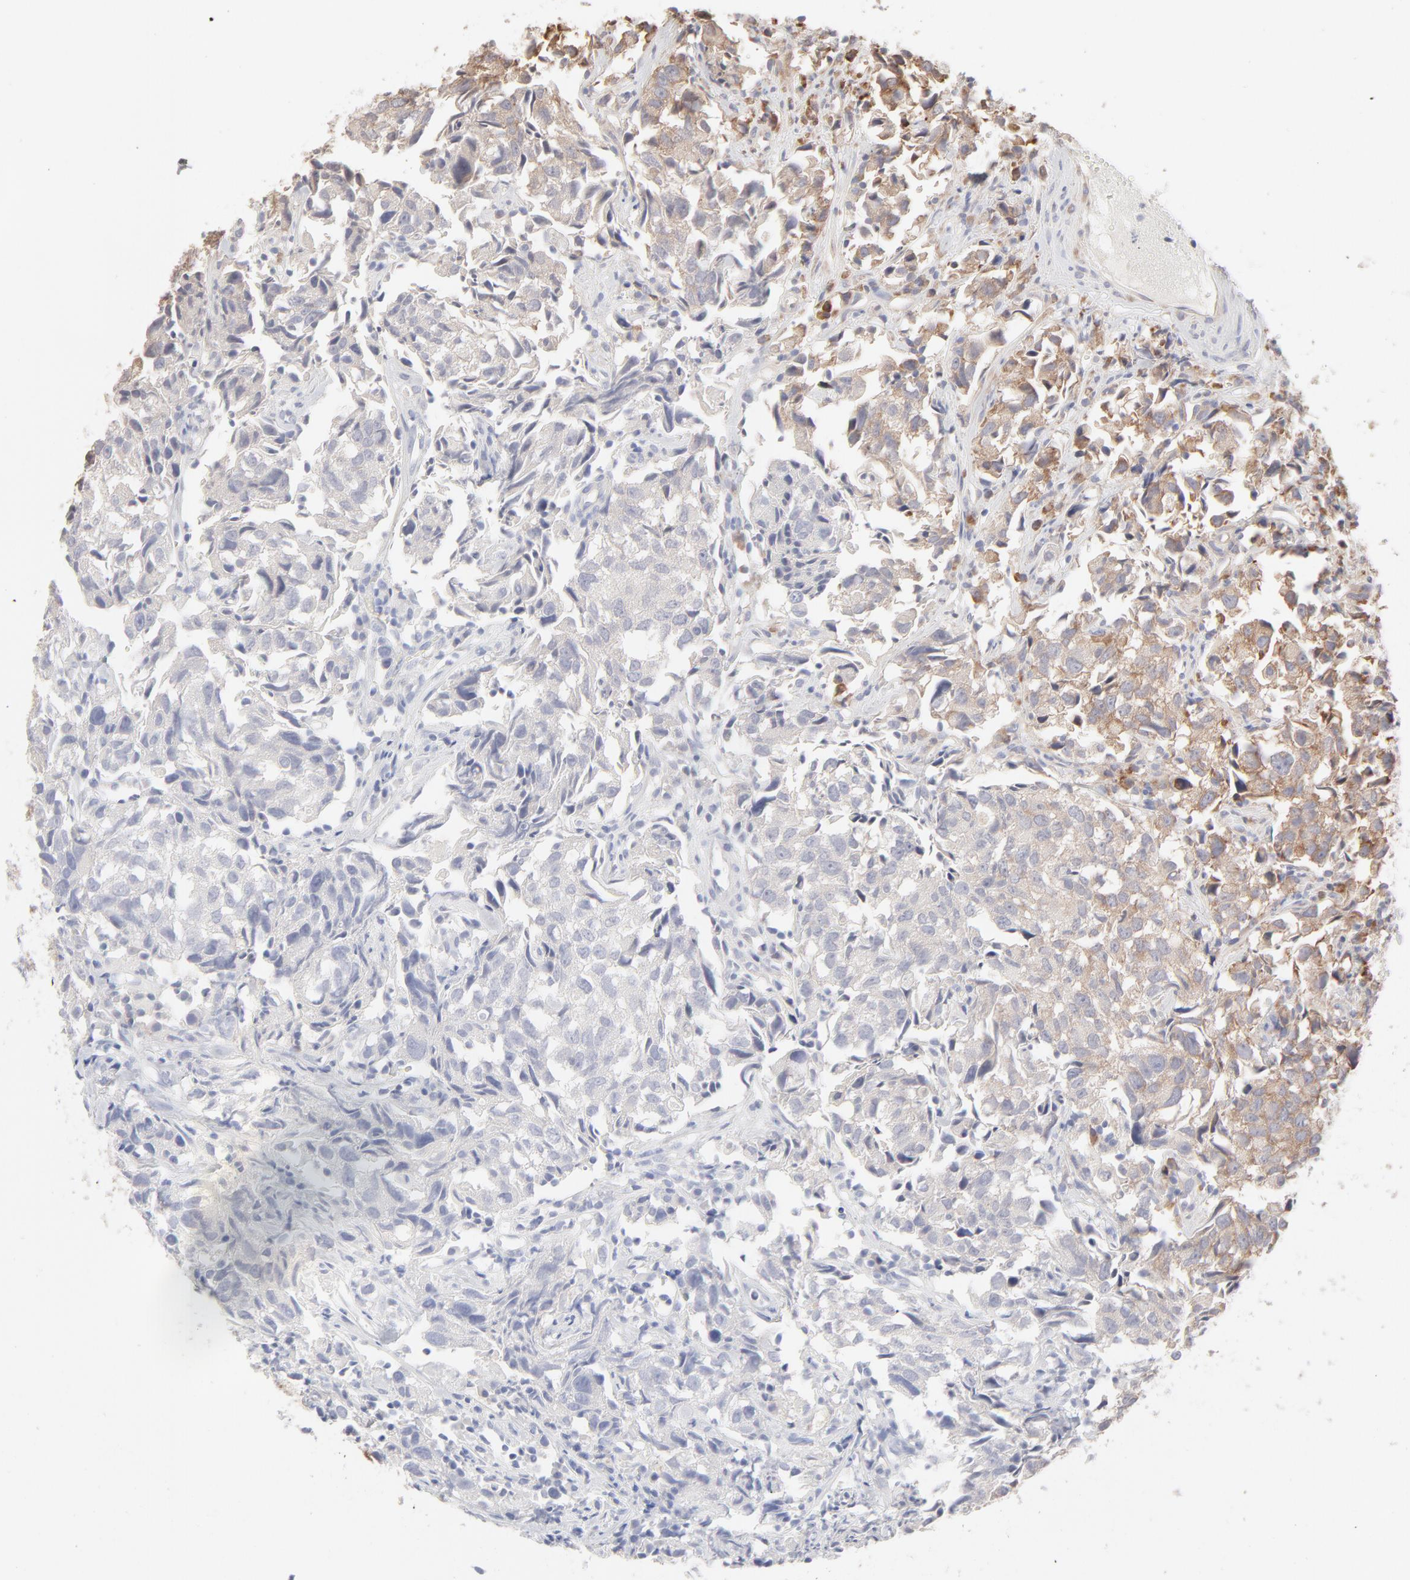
{"staining": {"intensity": "moderate", "quantity": ">75%", "location": "cytoplasmic/membranous"}, "tissue": "urothelial cancer", "cell_type": "Tumor cells", "image_type": "cancer", "snomed": [{"axis": "morphology", "description": "Urothelial carcinoma, High grade"}, {"axis": "topography", "description": "Urinary bladder"}], "caption": "Protein staining of high-grade urothelial carcinoma tissue exhibits moderate cytoplasmic/membranous staining in about >75% of tumor cells. (DAB IHC with brightfield microscopy, high magnification).", "gene": "RPS21", "patient": {"sex": "female", "age": 75}}